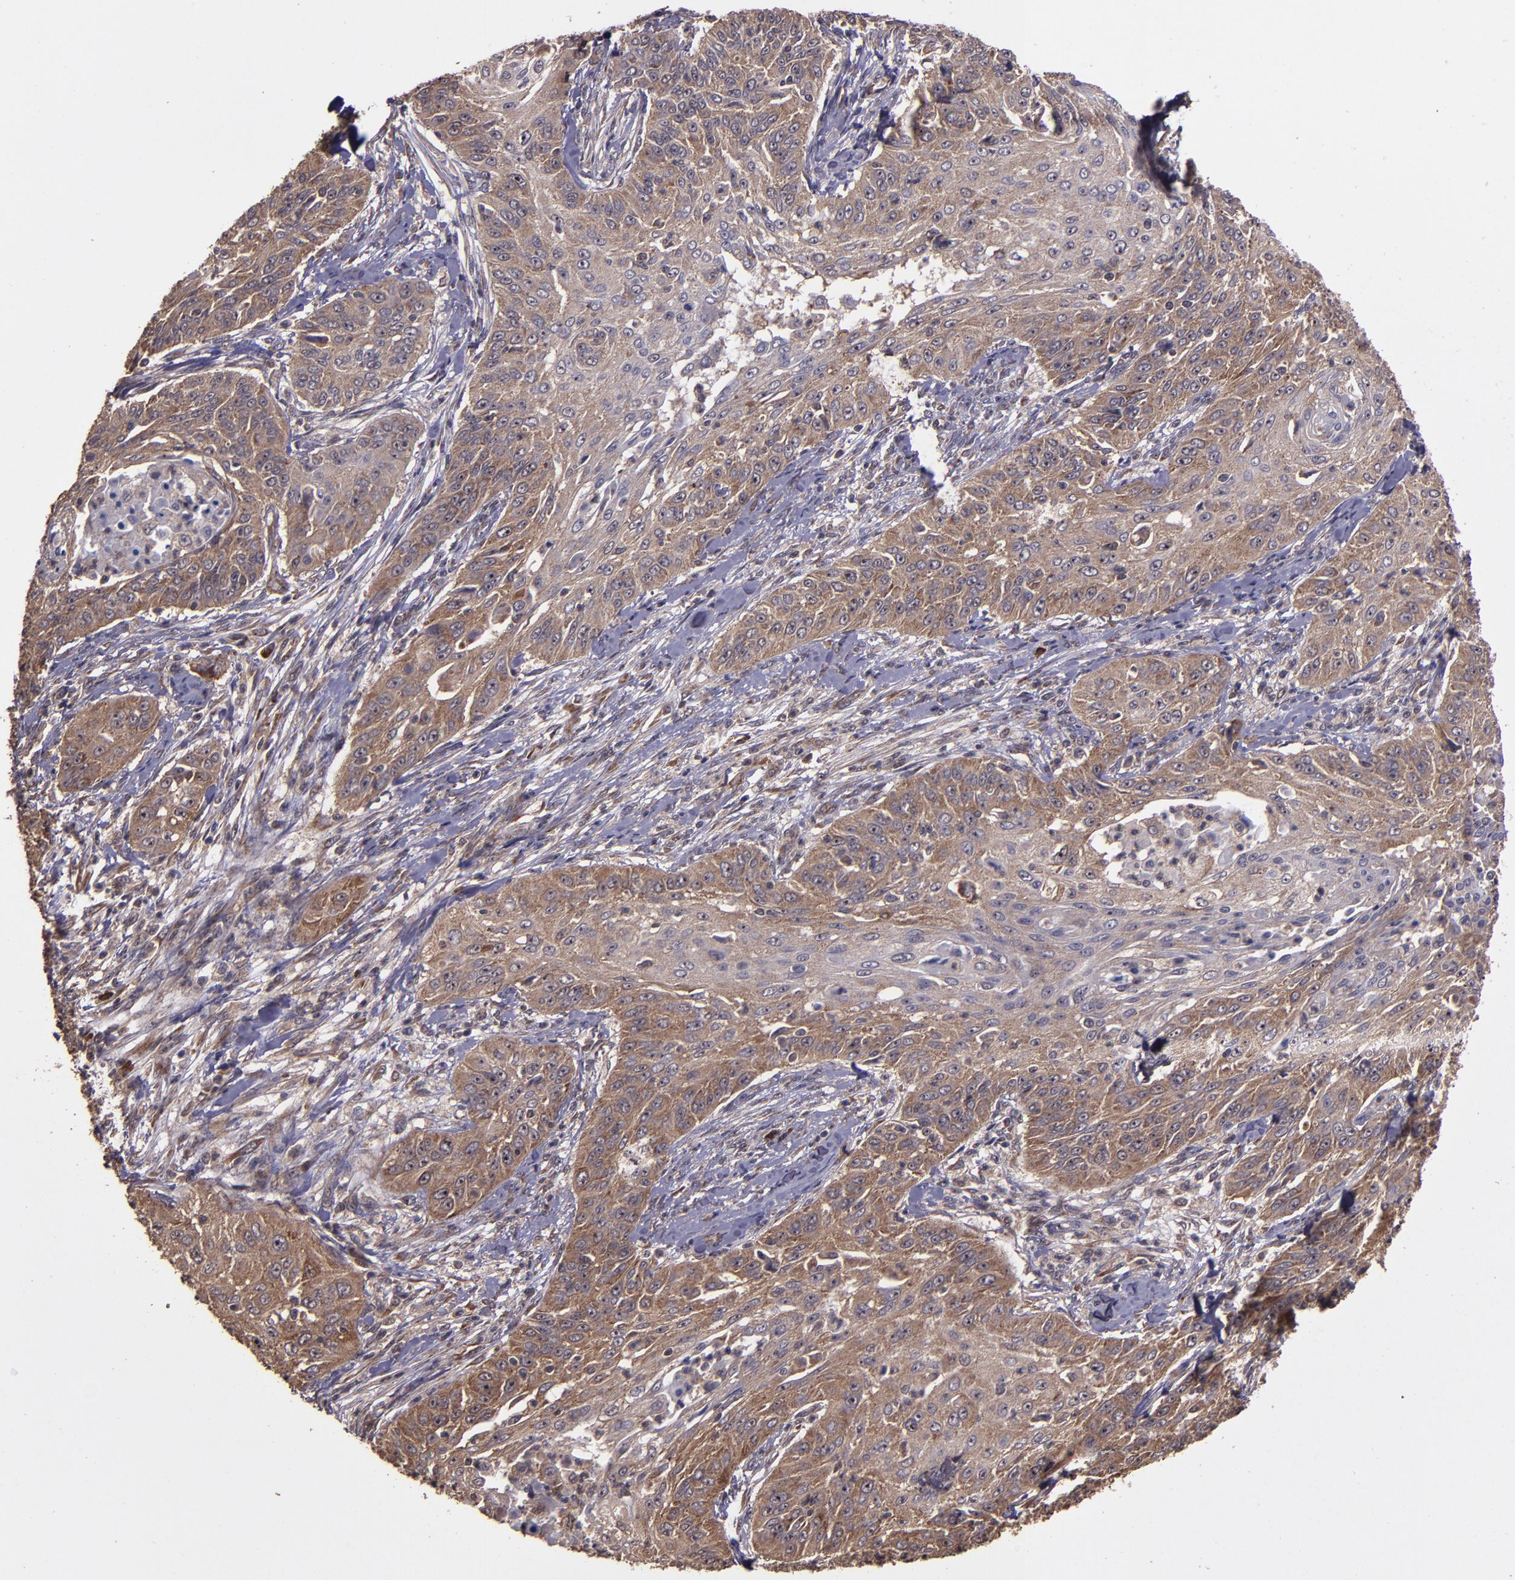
{"staining": {"intensity": "strong", "quantity": ">75%", "location": "cytoplasmic/membranous"}, "tissue": "cervical cancer", "cell_type": "Tumor cells", "image_type": "cancer", "snomed": [{"axis": "morphology", "description": "Squamous cell carcinoma, NOS"}, {"axis": "topography", "description": "Cervix"}], "caption": "Immunohistochemistry (IHC) histopathology image of squamous cell carcinoma (cervical) stained for a protein (brown), which shows high levels of strong cytoplasmic/membranous staining in about >75% of tumor cells.", "gene": "USP51", "patient": {"sex": "female", "age": 64}}